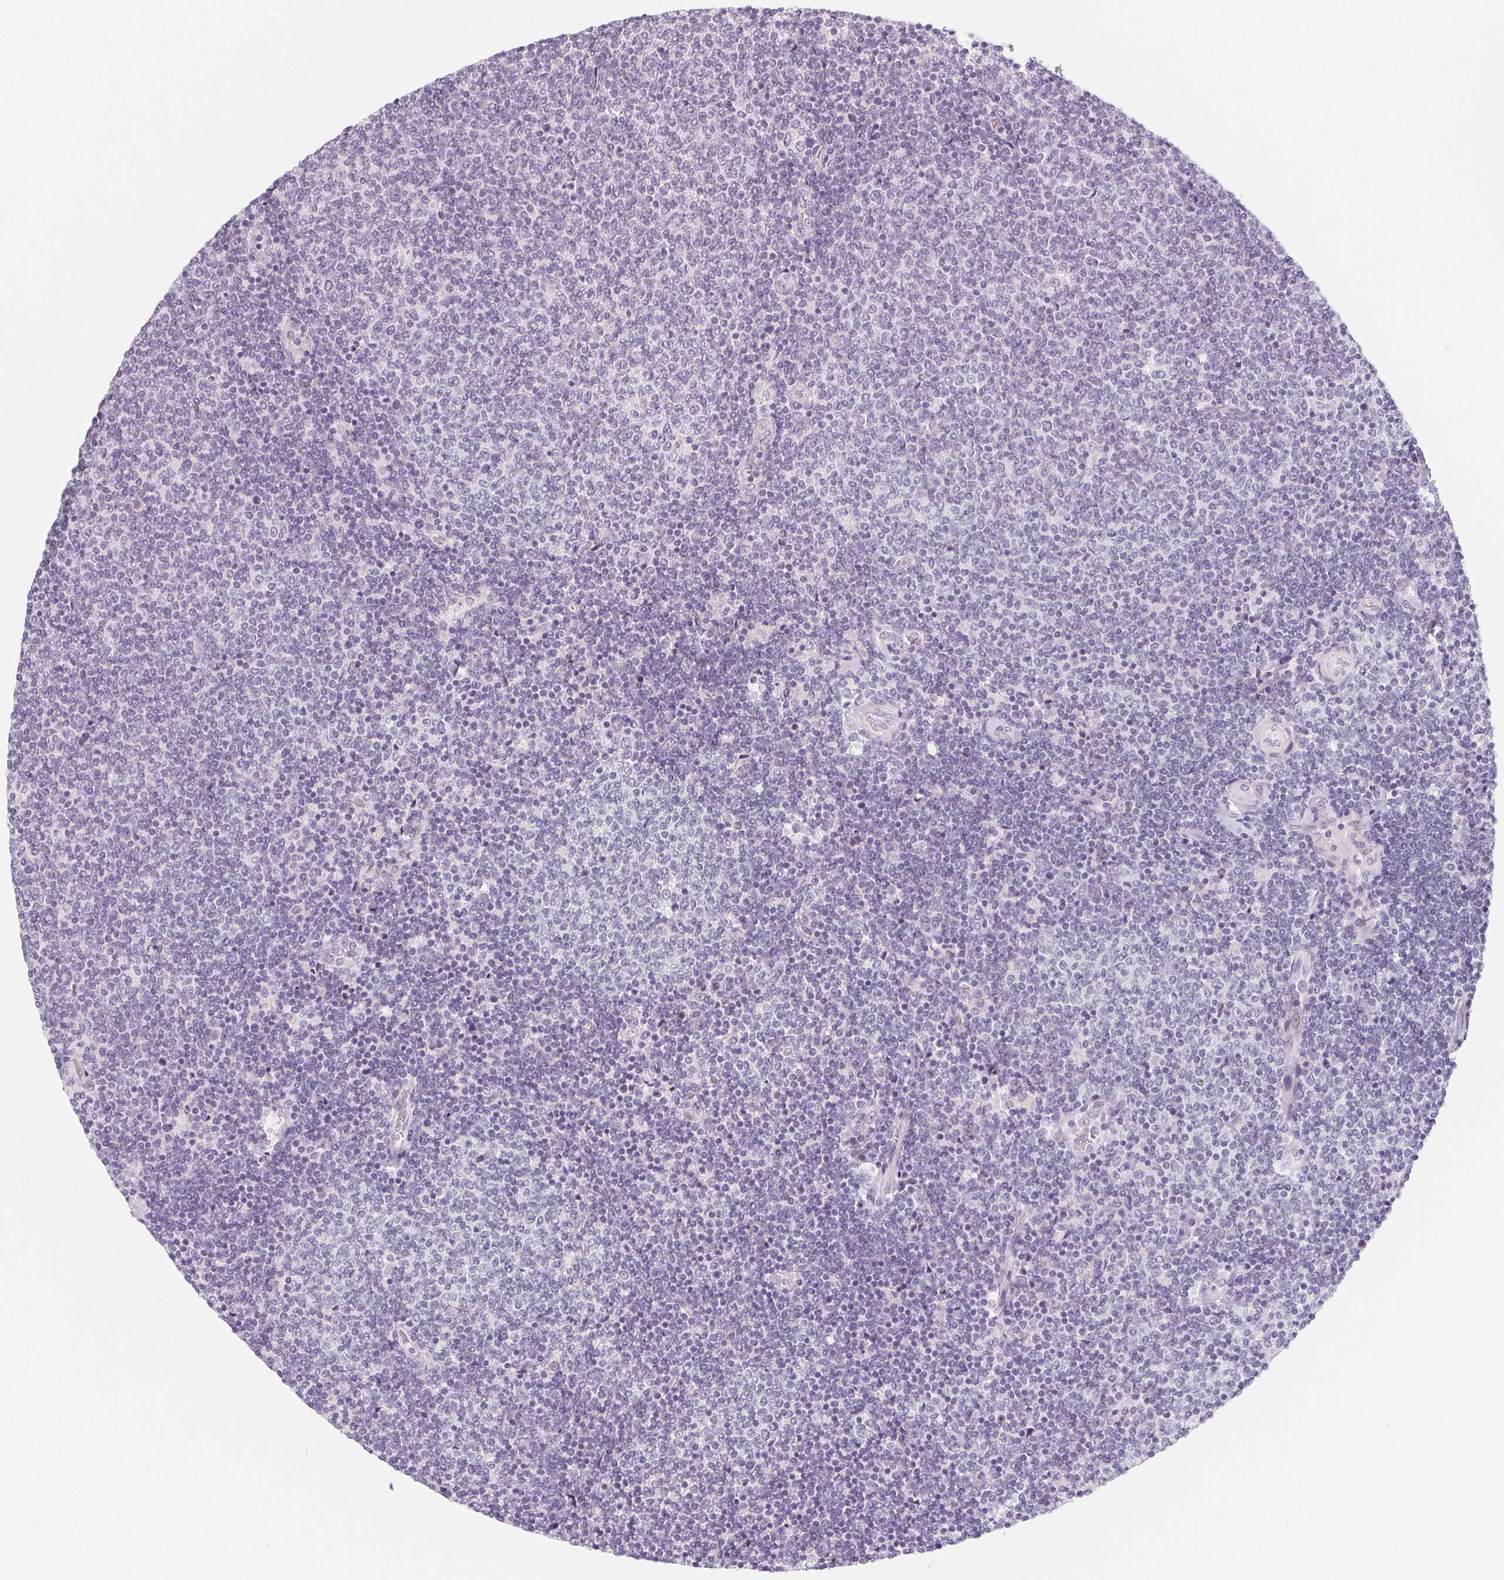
{"staining": {"intensity": "negative", "quantity": "none", "location": "none"}, "tissue": "lymphoma", "cell_type": "Tumor cells", "image_type": "cancer", "snomed": [{"axis": "morphology", "description": "Malignant lymphoma, non-Hodgkin's type, Low grade"}, {"axis": "topography", "description": "Lymph node"}], "caption": "High magnification brightfield microscopy of lymphoma stained with DAB (3,3'-diaminobenzidine) (brown) and counterstained with hematoxylin (blue): tumor cells show no significant positivity.", "gene": "SH3GL2", "patient": {"sex": "male", "age": 52}}